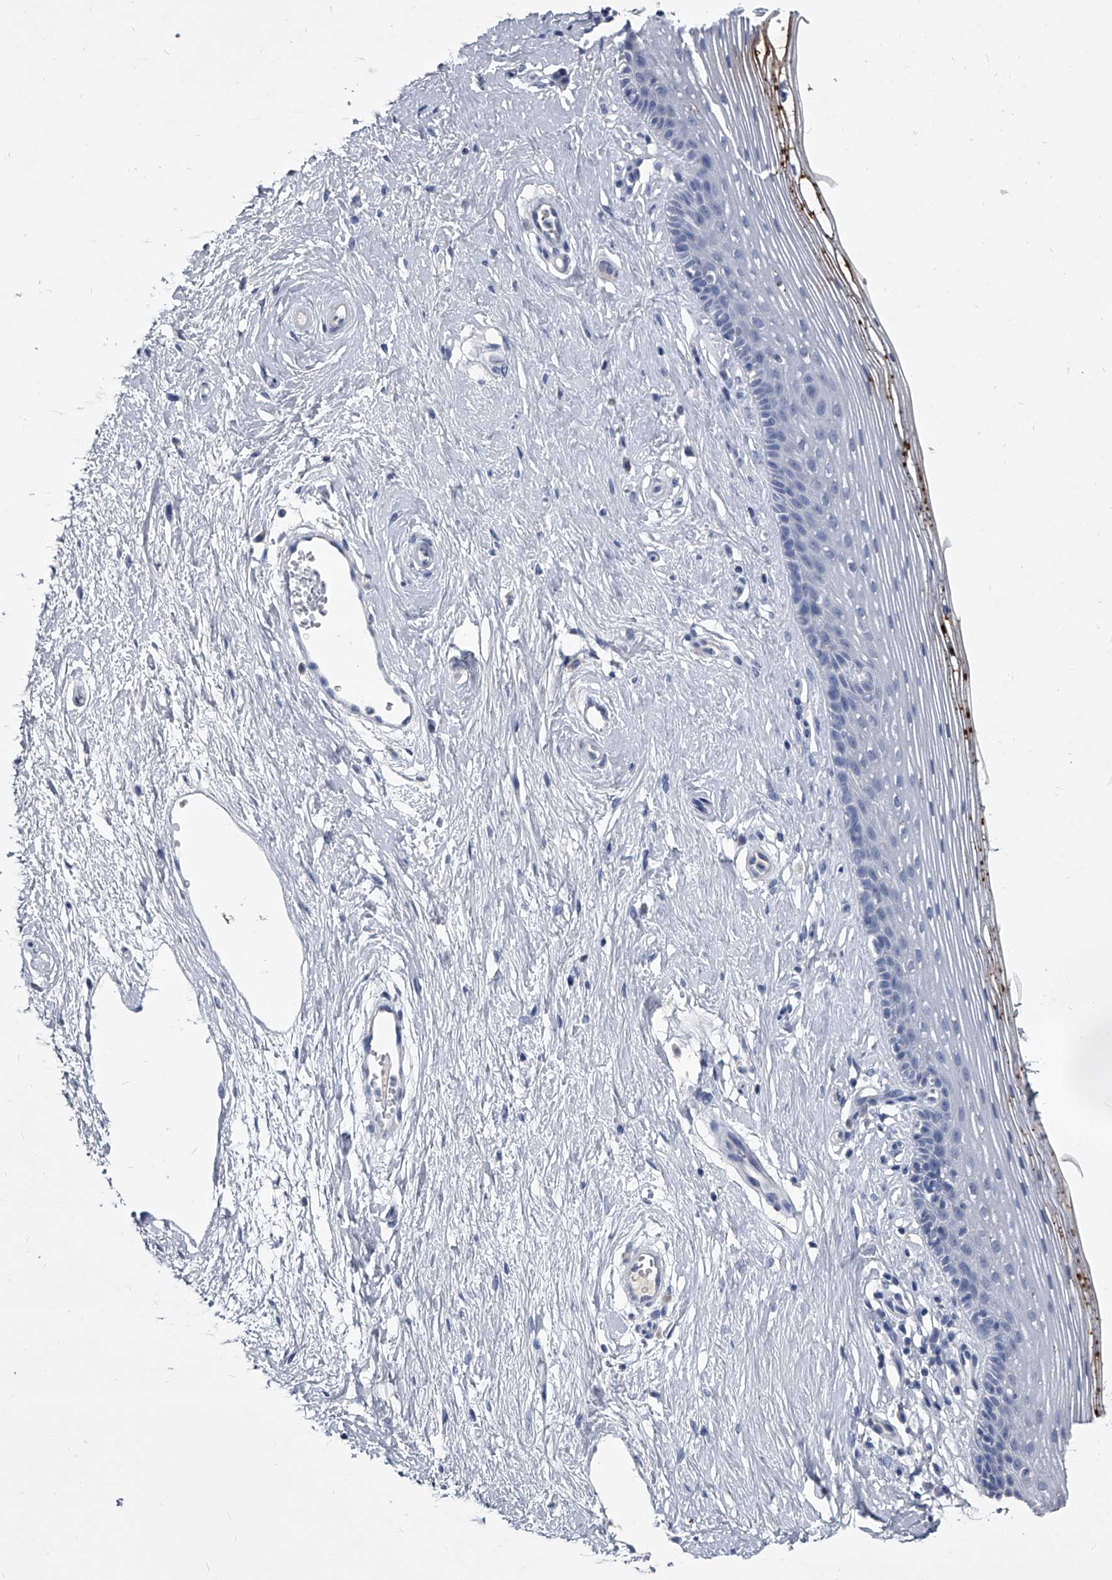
{"staining": {"intensity": "negative", "quantity": "none", "location": "none"}, "tissue": "vagina", "cell_type": "Squamous epithelial cells", "image_type": "normal", "snomed": [{"axis": "morphology", "description": "Normal tissue, NOS"}, {"axis": "topography", "description": "Vagina"}], "caption": "High power microscopy micrograph of an immunohistochemistry micrograph of unremarkable vagina, revealing no significant positivity in squamous epithelial cells.", "gene": "BCAS1", "patient": {"sex": "female", "age": 46}}